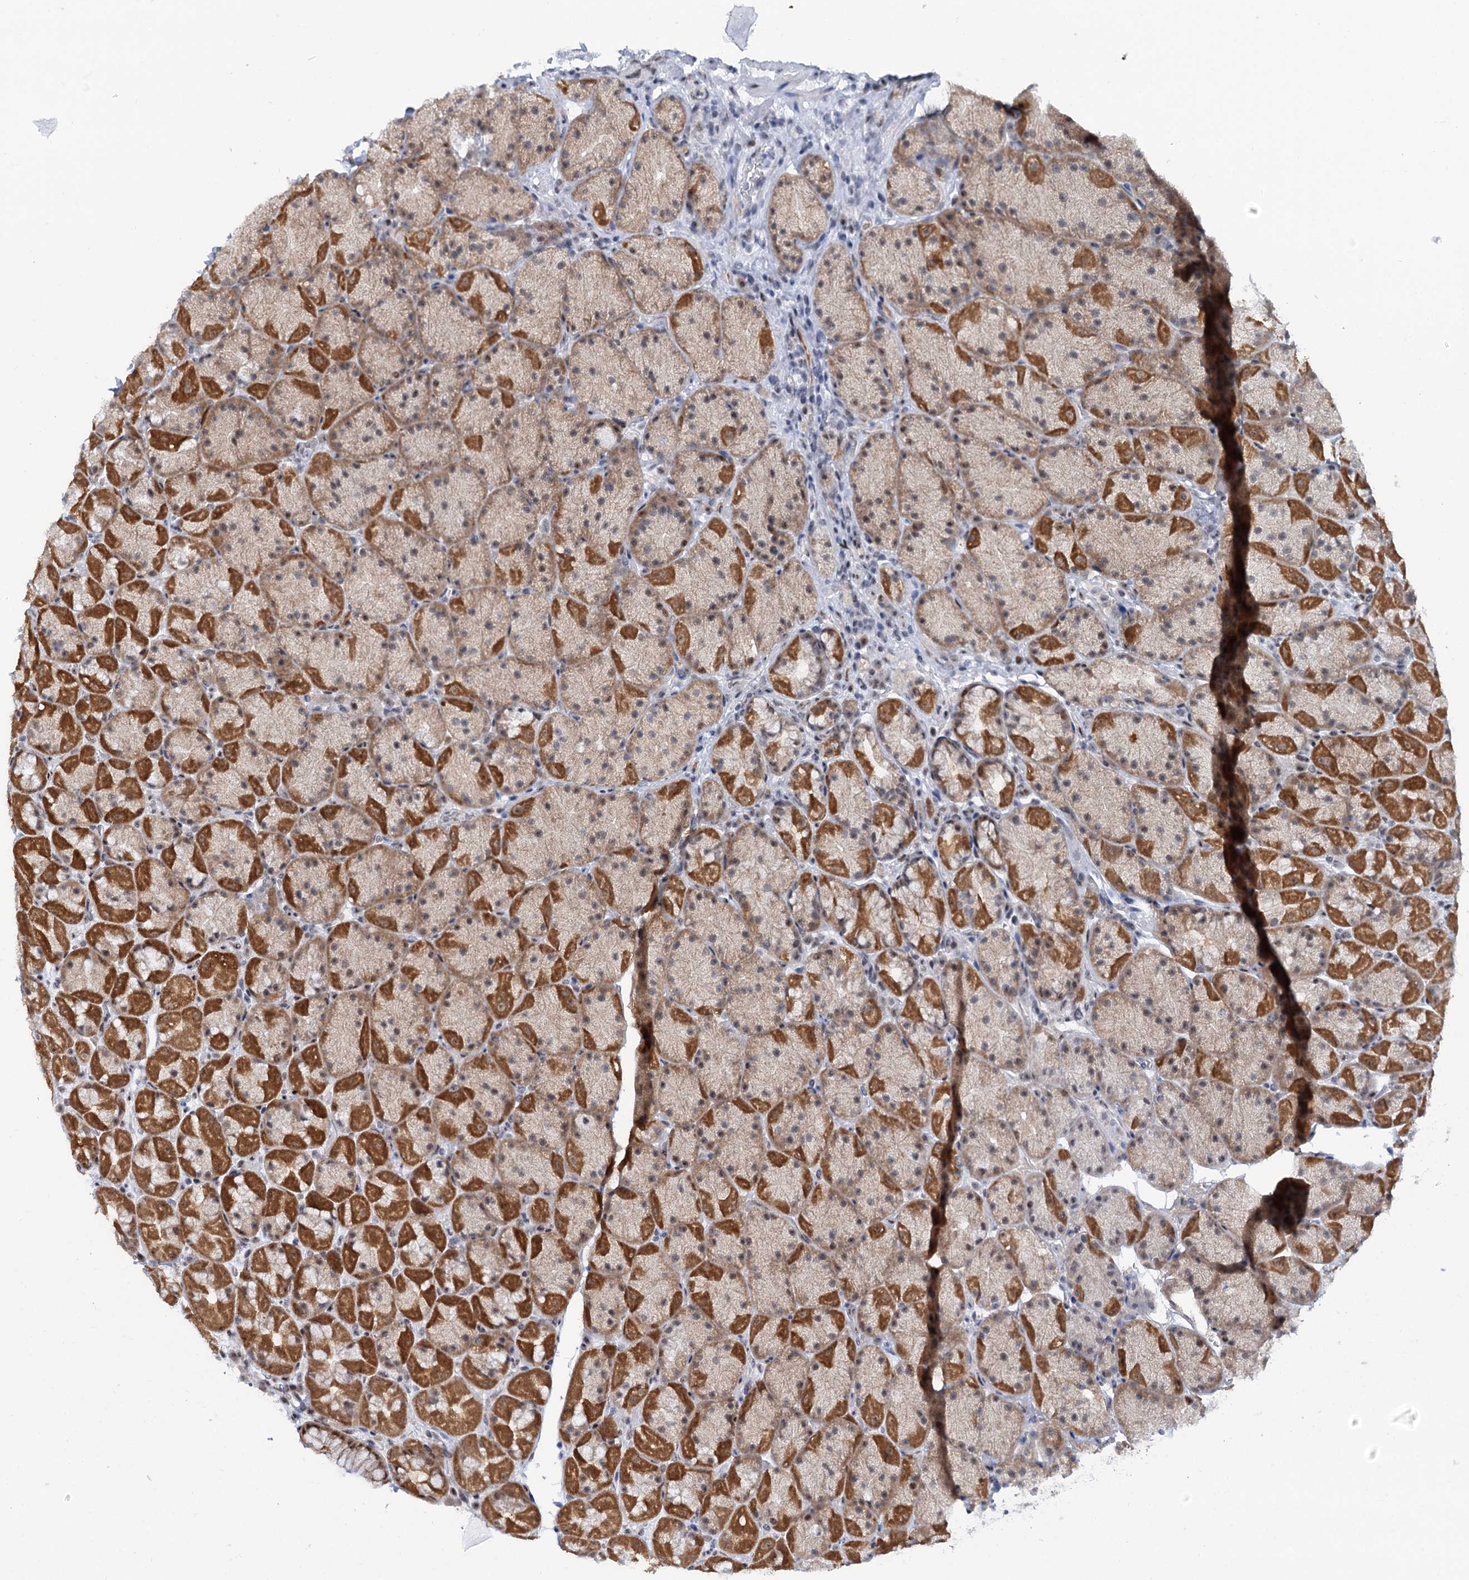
{"staining": {"intensity": "strong", "quantity": "<25%", "location": "cytoplasmic/membranous,nuclear"}, "tissue": "stomach", "cell_type": "Glandular cells", "image_type": "normal", "snomed": [{"axis": "morphology", "description": "Normal tissue, NOS"}, {"axis": "topography", "description": "Stomach, upper"}, {"axis": "topography", "description": "Stomach, lower"}], "caption": "Protein staining of normal stomach exhibits strong cytoplasmic/membranous,nuclear expression in about <25% of glandular cells.", "gene": "SREK1", "patient": {"sex": "male", "age": 67}}